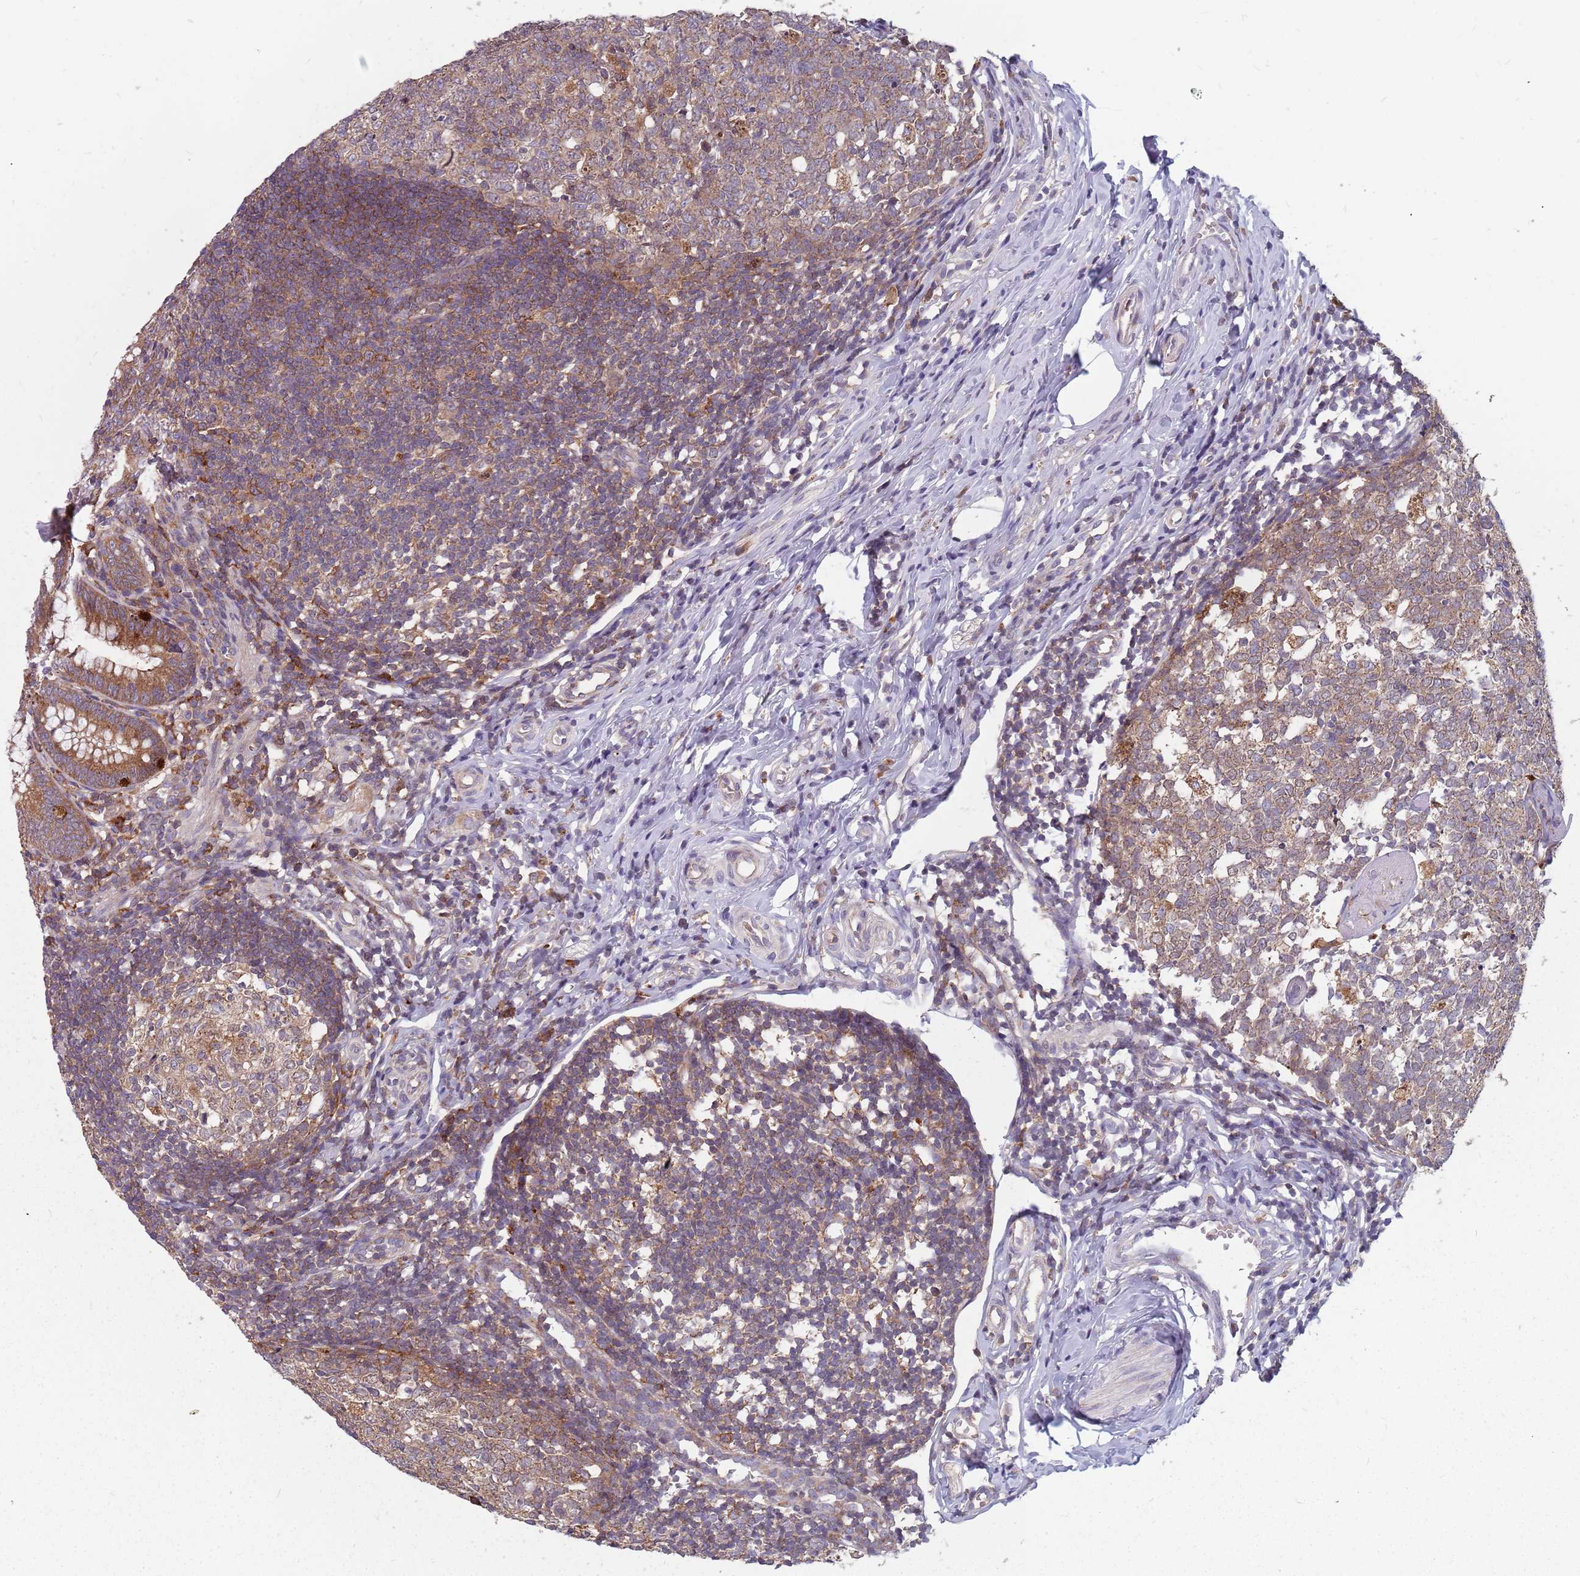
{"staining": {"intensity": "moderate", "quantity": ">75%", "location": "cytoplasmic/membranous"}, "tissue": "appendix", "cell_type": "Glandular cells", "image_type": "normal", "snomed": [{"axis": "morphology", "description": "Normal tissue, NOS"}, {"axis": "topography", "description": "Appendix"}], "caption": "Brown immunohistochemical staining in benign appendix demonstrates moderate cytoplasmic/membranous staining in approximately >75% of glandular cells.", "gene": "NME4", "patient": {"sex": "male", "age": 14}}